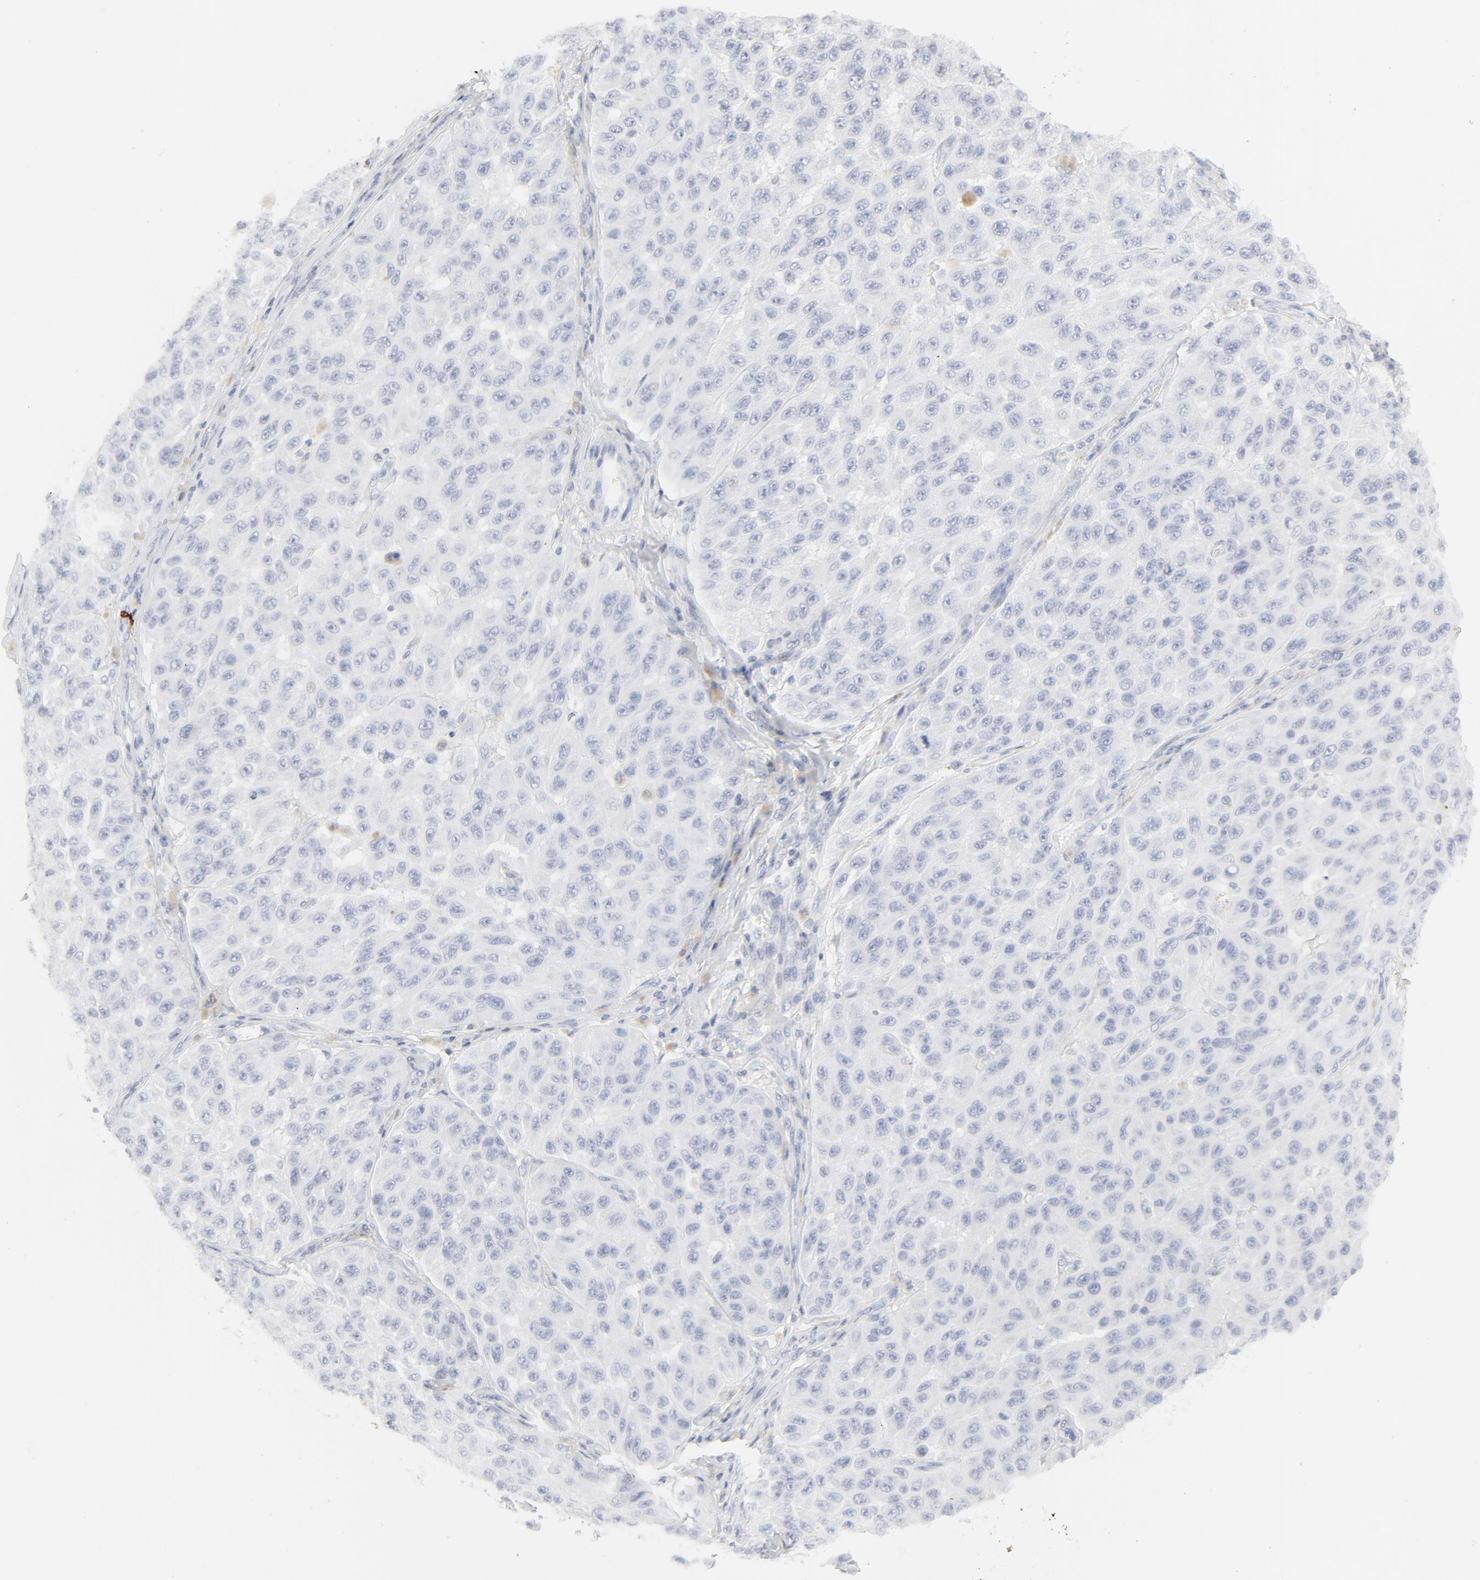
{"staining": {"intensity": "negative", "quantity": "none", "location": "none"}, "tissue": "melanoma", "cell_type": "Tumor cells", "image_type": "cancer", "snomed": [{"axis": "morphology", "description": "Malignant melanoma, NOS"}, {"axis": "topography", "description": "Skin"}], "caption": "High magnification brightfield microscopy of malignant melanoma stained with DAB (brown) and counterstained with hematoxylin (blue): tumor cells show no significant expression.", "gene": "CCR7", "patient": {"sex": "male", "age": 30}}